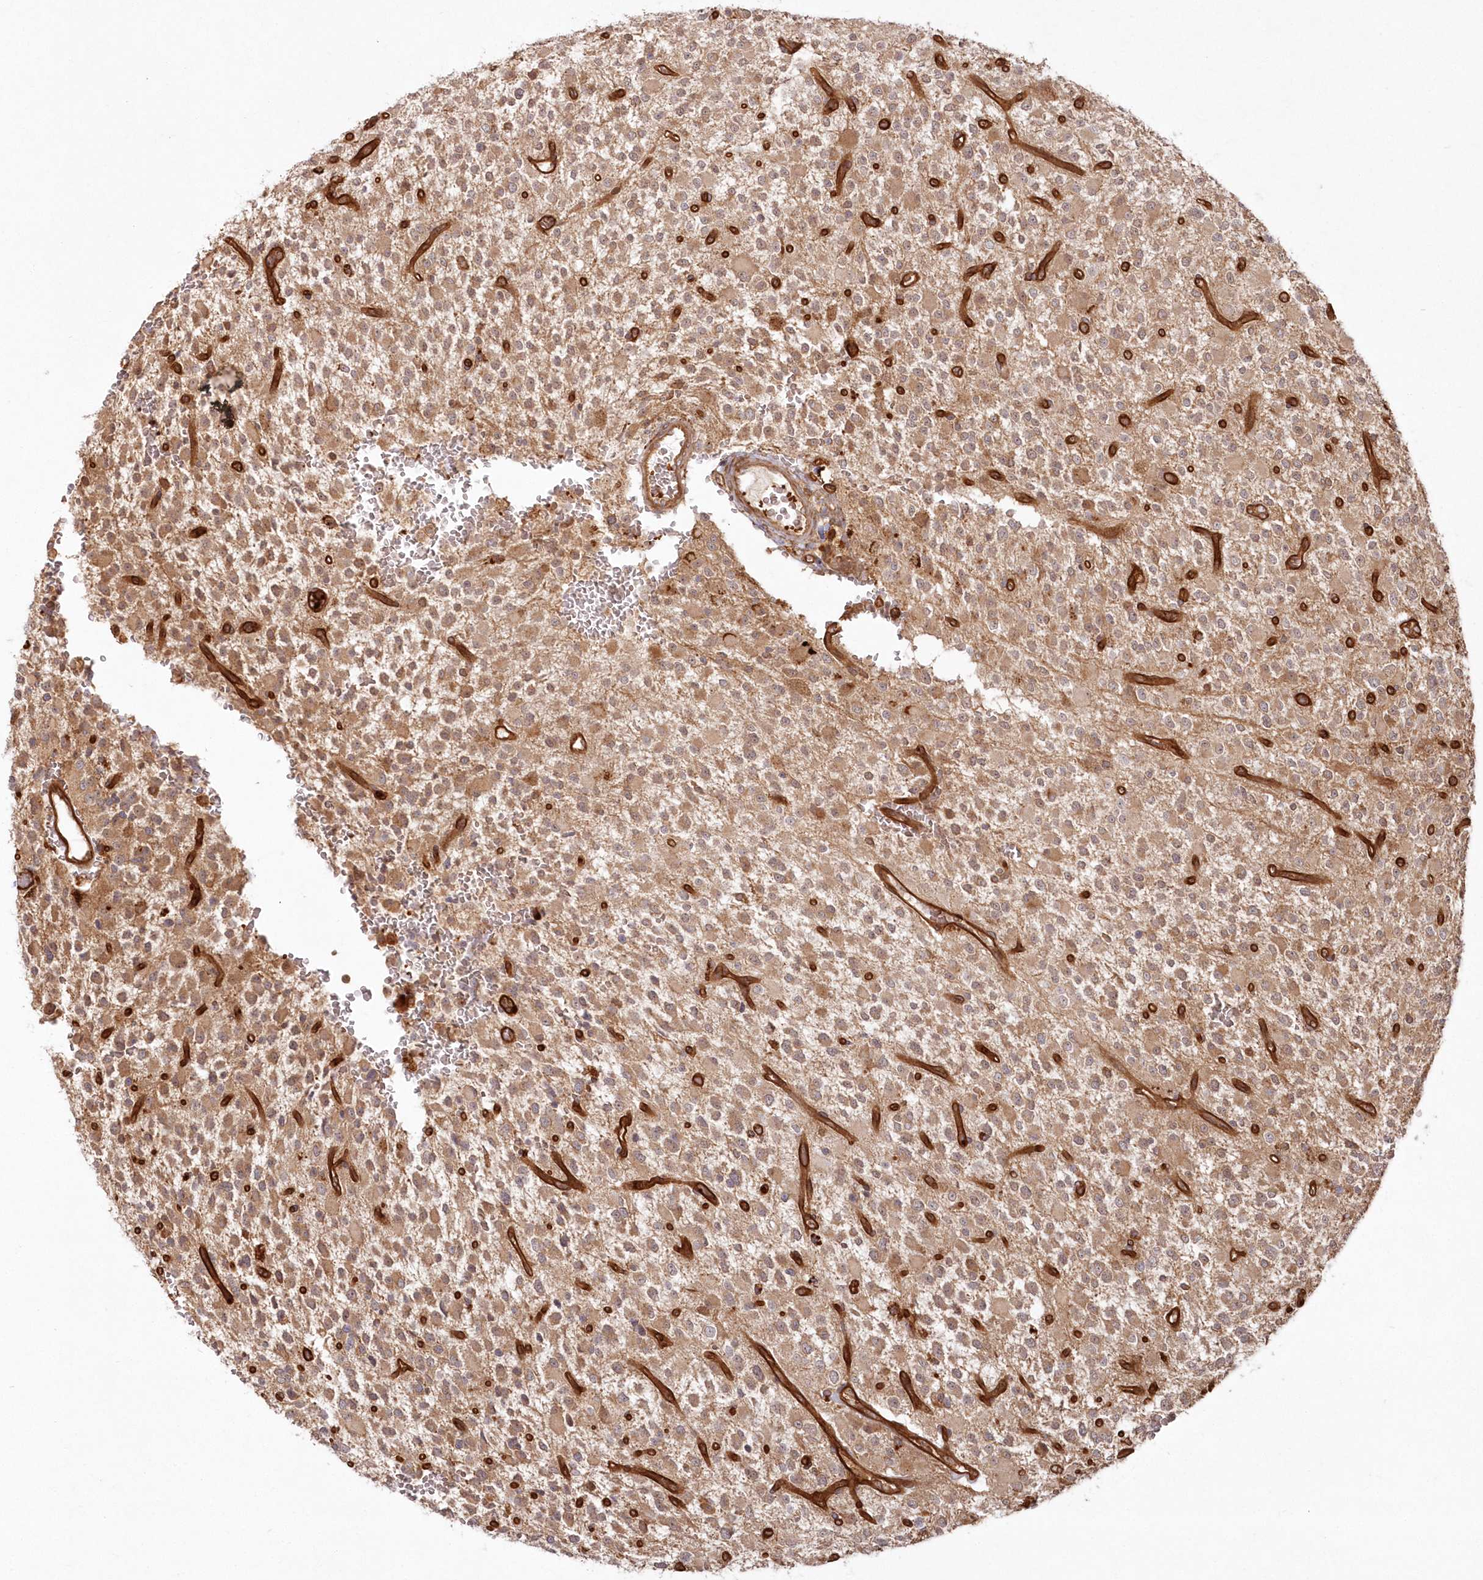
{"staining": {"intensity": "moderate", "quantity": "25%-75%", "location": "cytoplasmic/membranous"}, "tissue": "glioma", "cell_type": "Tumor cells", "image_type": "cancer", "snomed": [{"axis": "morphology", "description": "Glioma, malignant, High grade"}, {"axis": "topography", "description": "Brain"}], "caption": "Immunohistochemistry (DAB) staining of human high-grade glioma (malignant) demonstrates moderate cytoplasmic/membranous protein staining in approximately 25%-75% of tumor cells. (DAB (3,3'-diaminobenzidine) IHC with brightfield microscopy, high magnification).", "gene": "RGCC", "patient": {"sex": "male", "age": 34}}